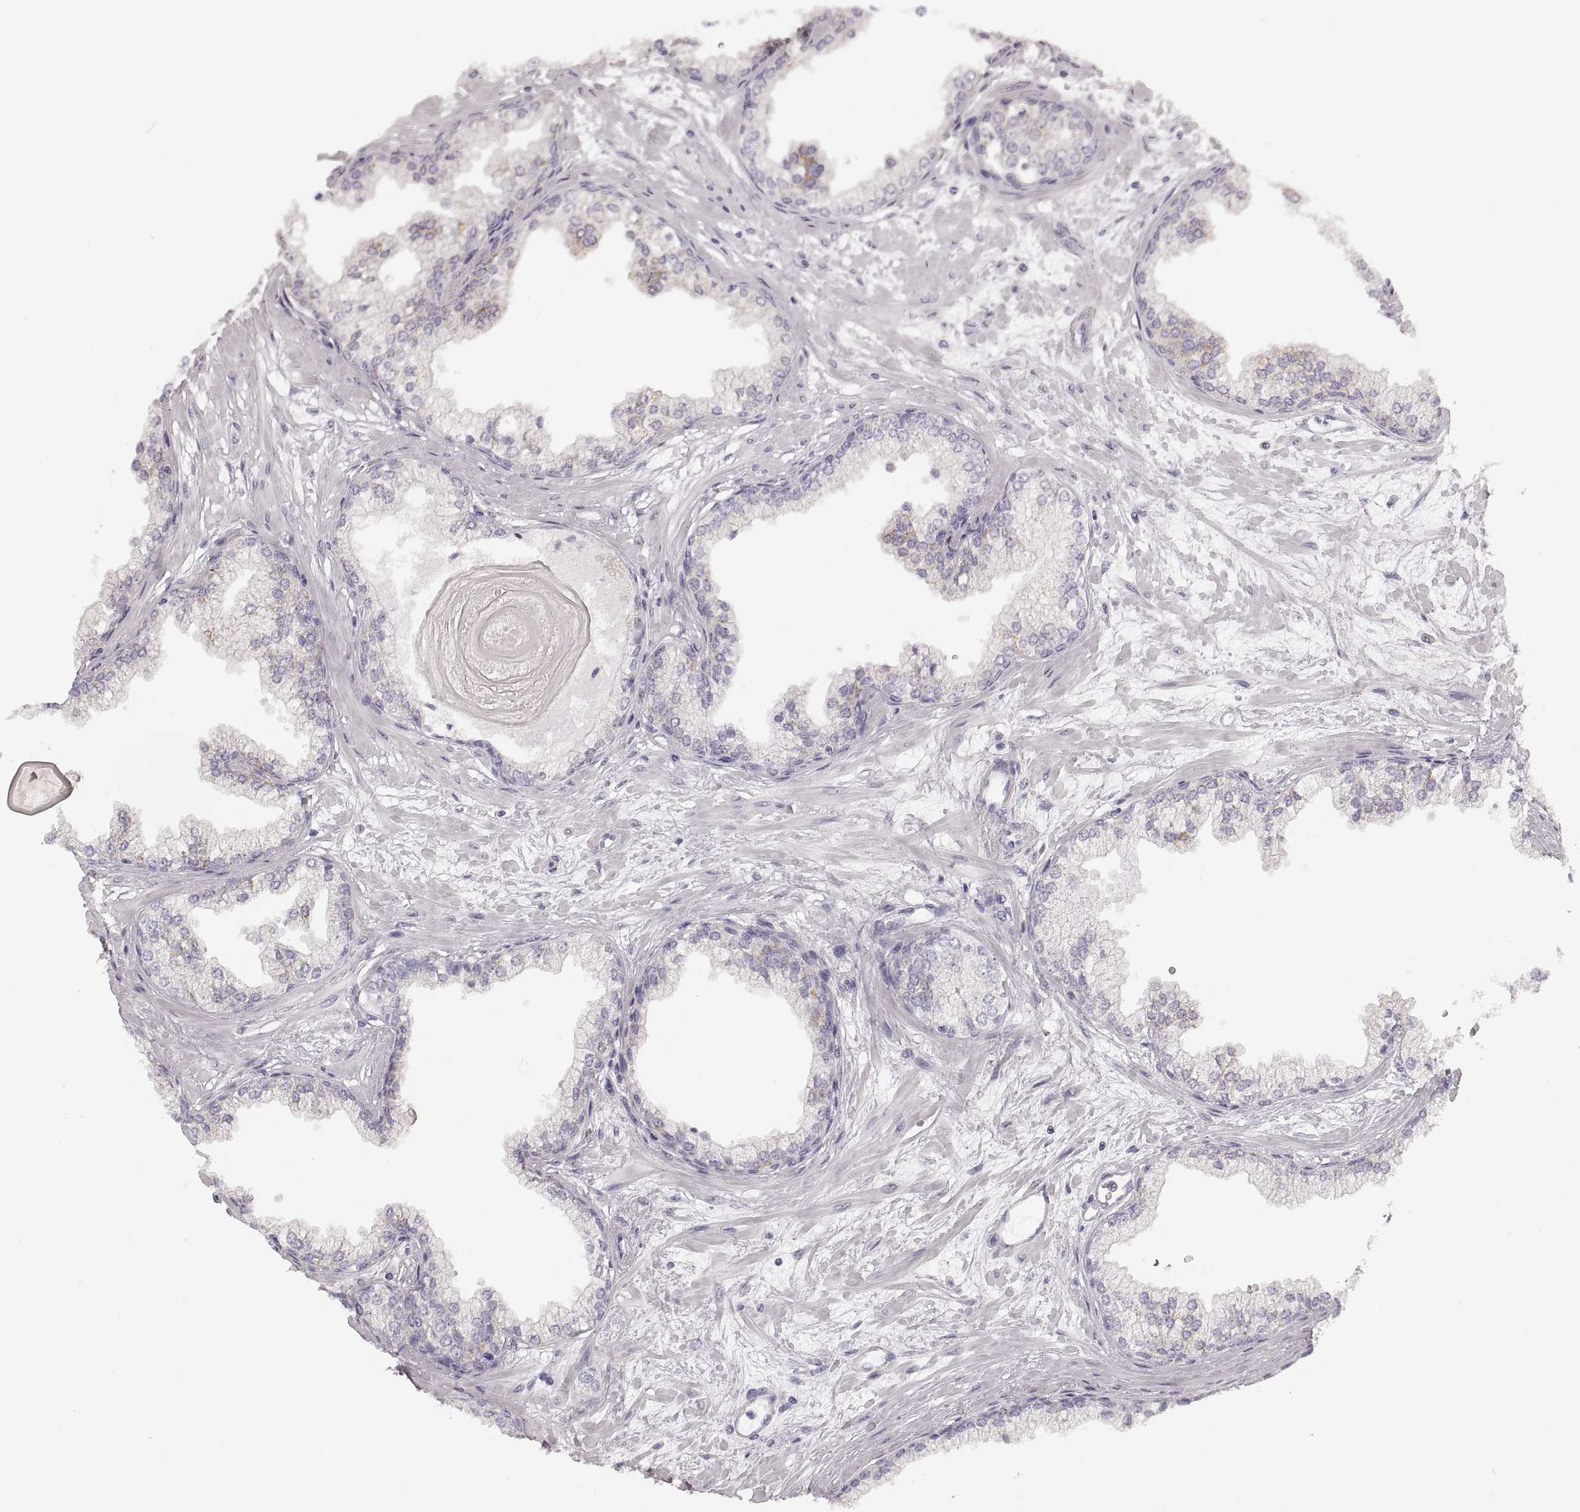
{"staining": {"intensity": "moderate", "quantity": "<25%", "location": "cytoplasmic/membranous"}, "tissue": "prostate", "cell_type": "Glandular cells", "image_type": "normal", "snomed": [{"axis": "morphology", "description": "Normal tissue, NOS"}, {"axis": "topography", "description": "Prostate"}, {"axis": "topography", "description": "Peripheral nerve tissue"}], "caption": "IHC micrograph of normal prostate: human prostate stained using immunohistochemistry (IHC) demonstrates low levels of moderate protein expression localized specifically in the cytoplasmic/membranous of glandular cells, appearing as a cytoplasmic/membranous brown color.", "gene": "RDH13", "patient": {"sex": "male", "age": 61}}